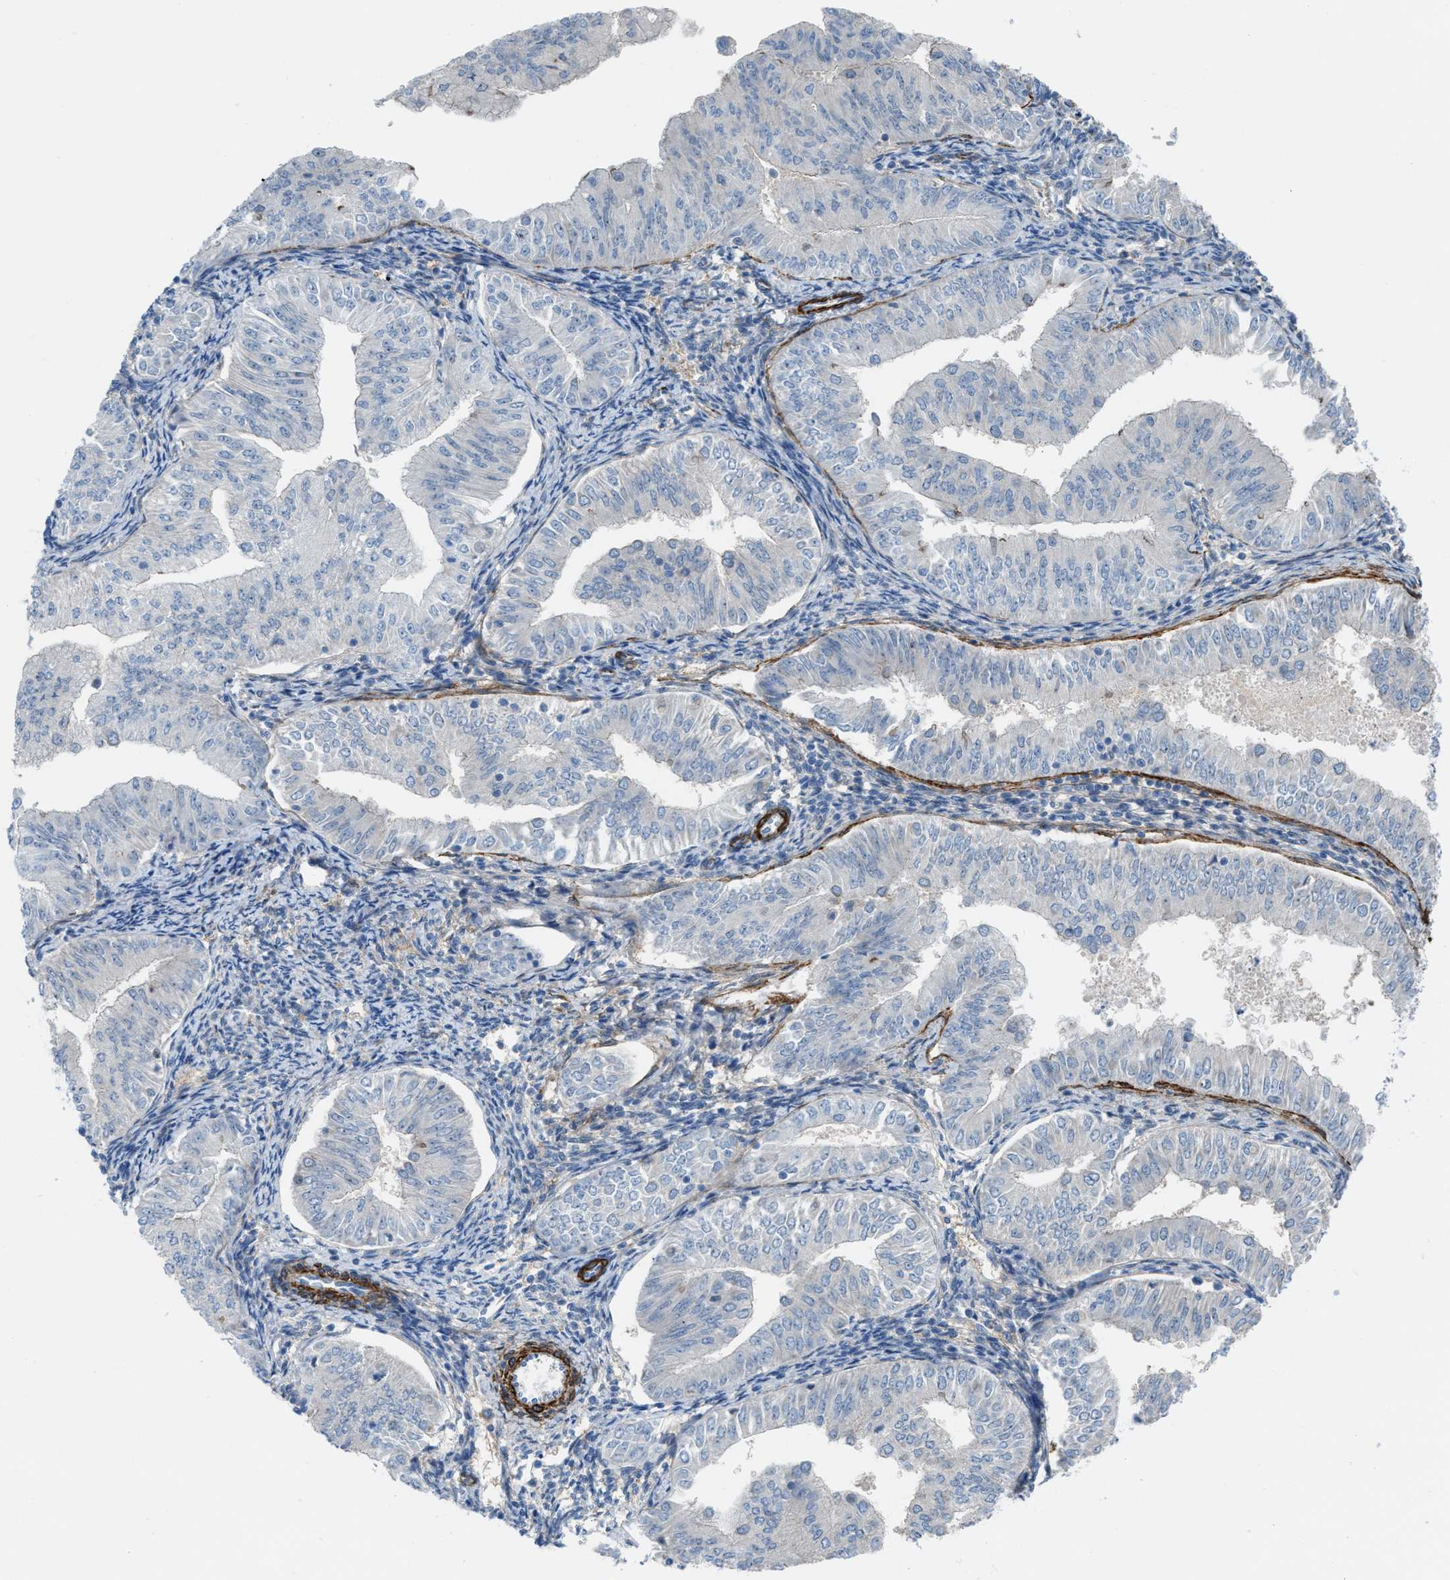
{"staining": {"intensity": "negative", "quantity": "none", "location": "none"}, "tissue": "endometrial cancer", "cell_type": "Tumor cells", "image_type": "cancer", "snomed": [{"axis": "morphology", "description": "Normal tissue, NOS"}, {"axis": "morphology", "description": "Adenocarcinoma, NOS"}, {"axis": "topography", "description": "Endometrium"}], "caption": "Endometrial cancer stained for a protein using immunohistochemistry demonstrates no expression tumor cells.", "gene": "NQO2", "patient": {"sex": "female", "age": 53}}